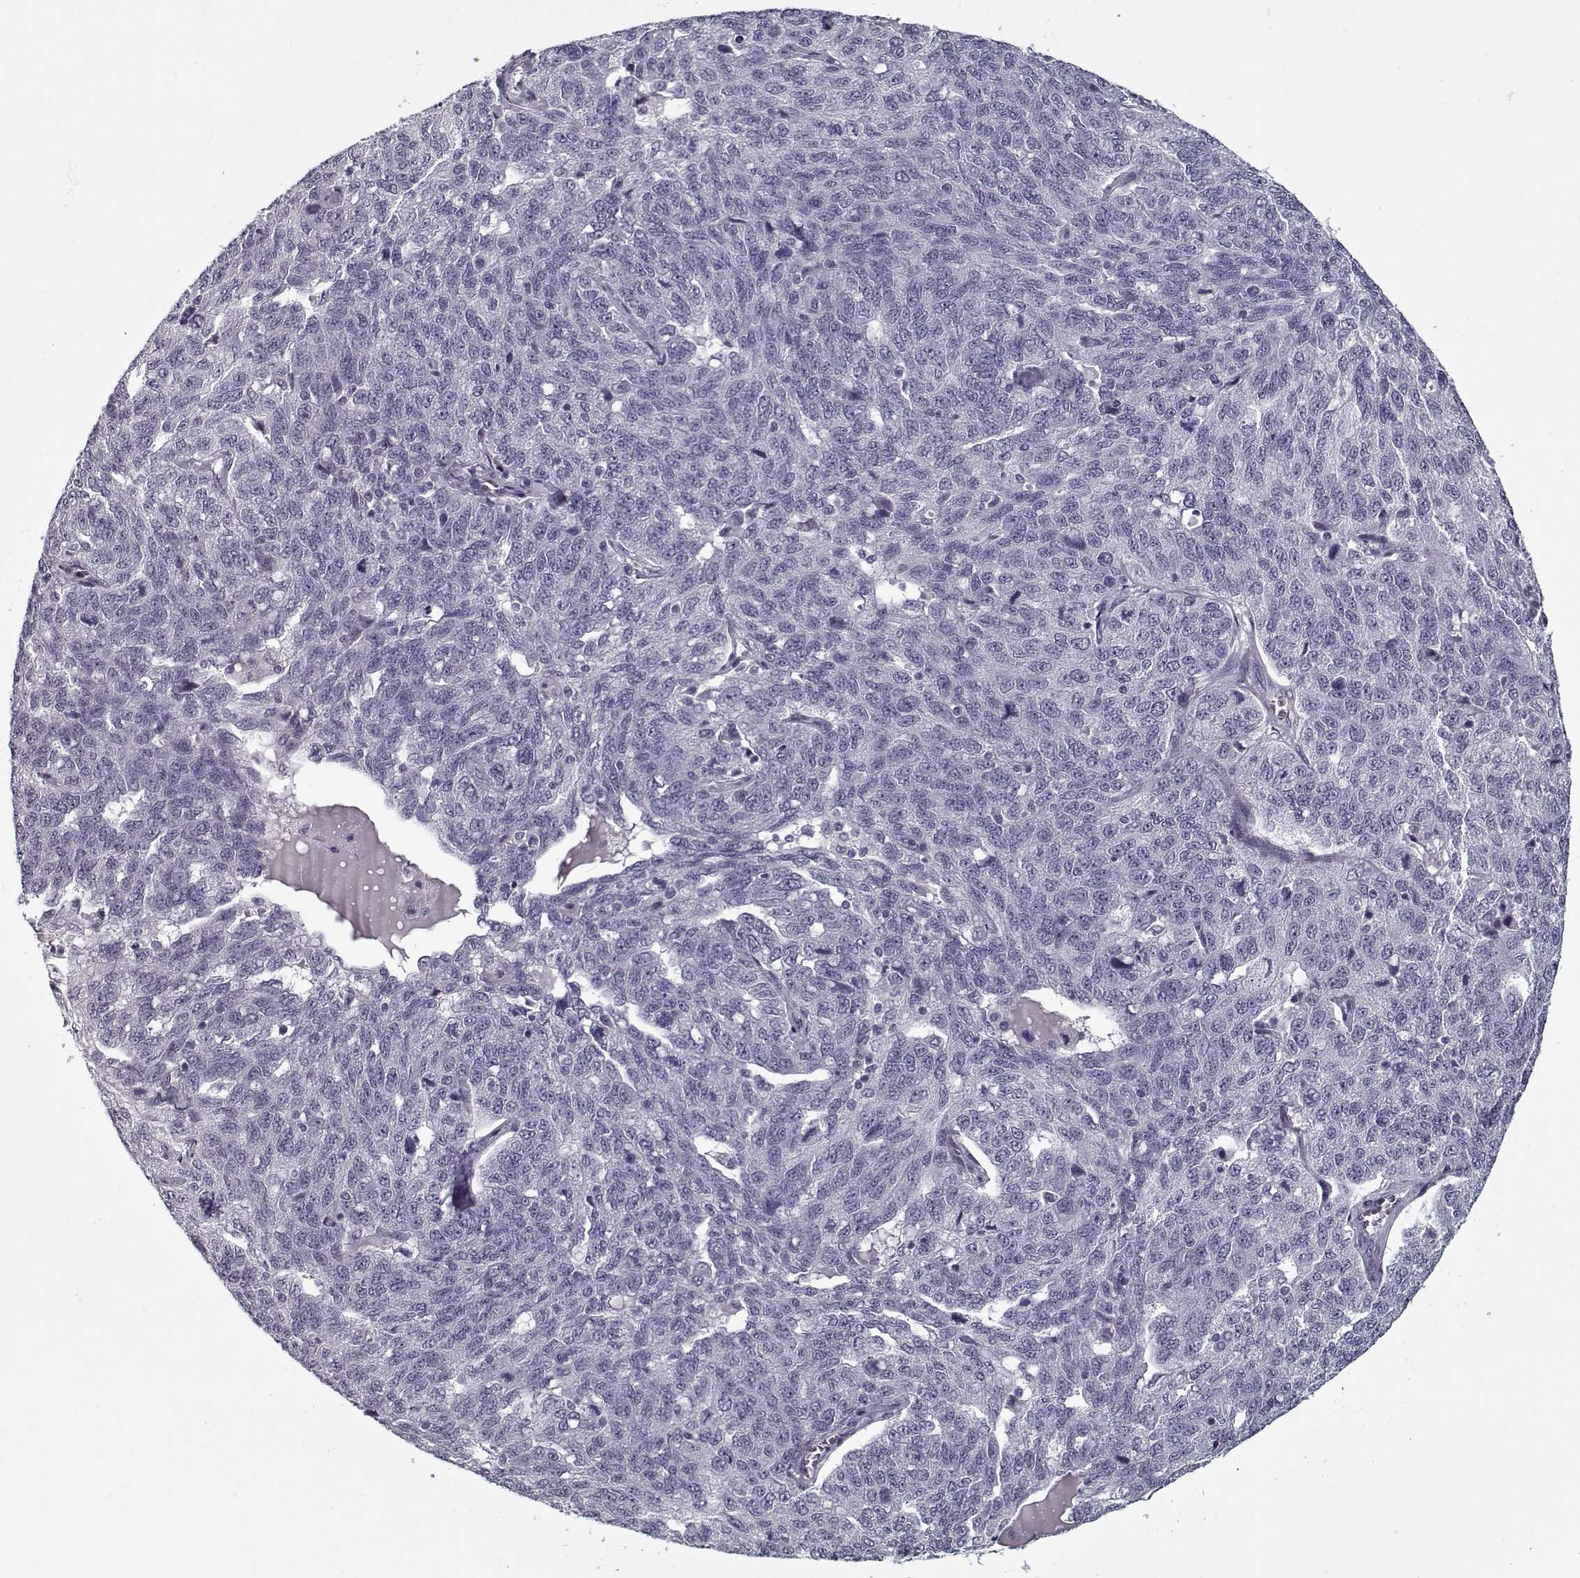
{"staining": {"intensity": "negative", "quantity": "none", "location": "none"}, "tissue": "ovarian cancer", "cell_type": "Tumor cells", "image_type": "cancer", "snomed": [{"axis": "morphology", "description": "Cystadenocarcinoma, serous, NOS"}, {"axis": "topography", "description": "Ovary"}], "caption": "IHC photomicrograph of ovarian cancer stained for a protein (brown), which displays no staining in tumor cells. The staining is performed using DAB (3,3'-diaminobenzidine) brown chromogen with nuclei counter-stained in using hematoxylin.", "gene": "SPACA9", "patient": {"sex": "female", "age": 71}}